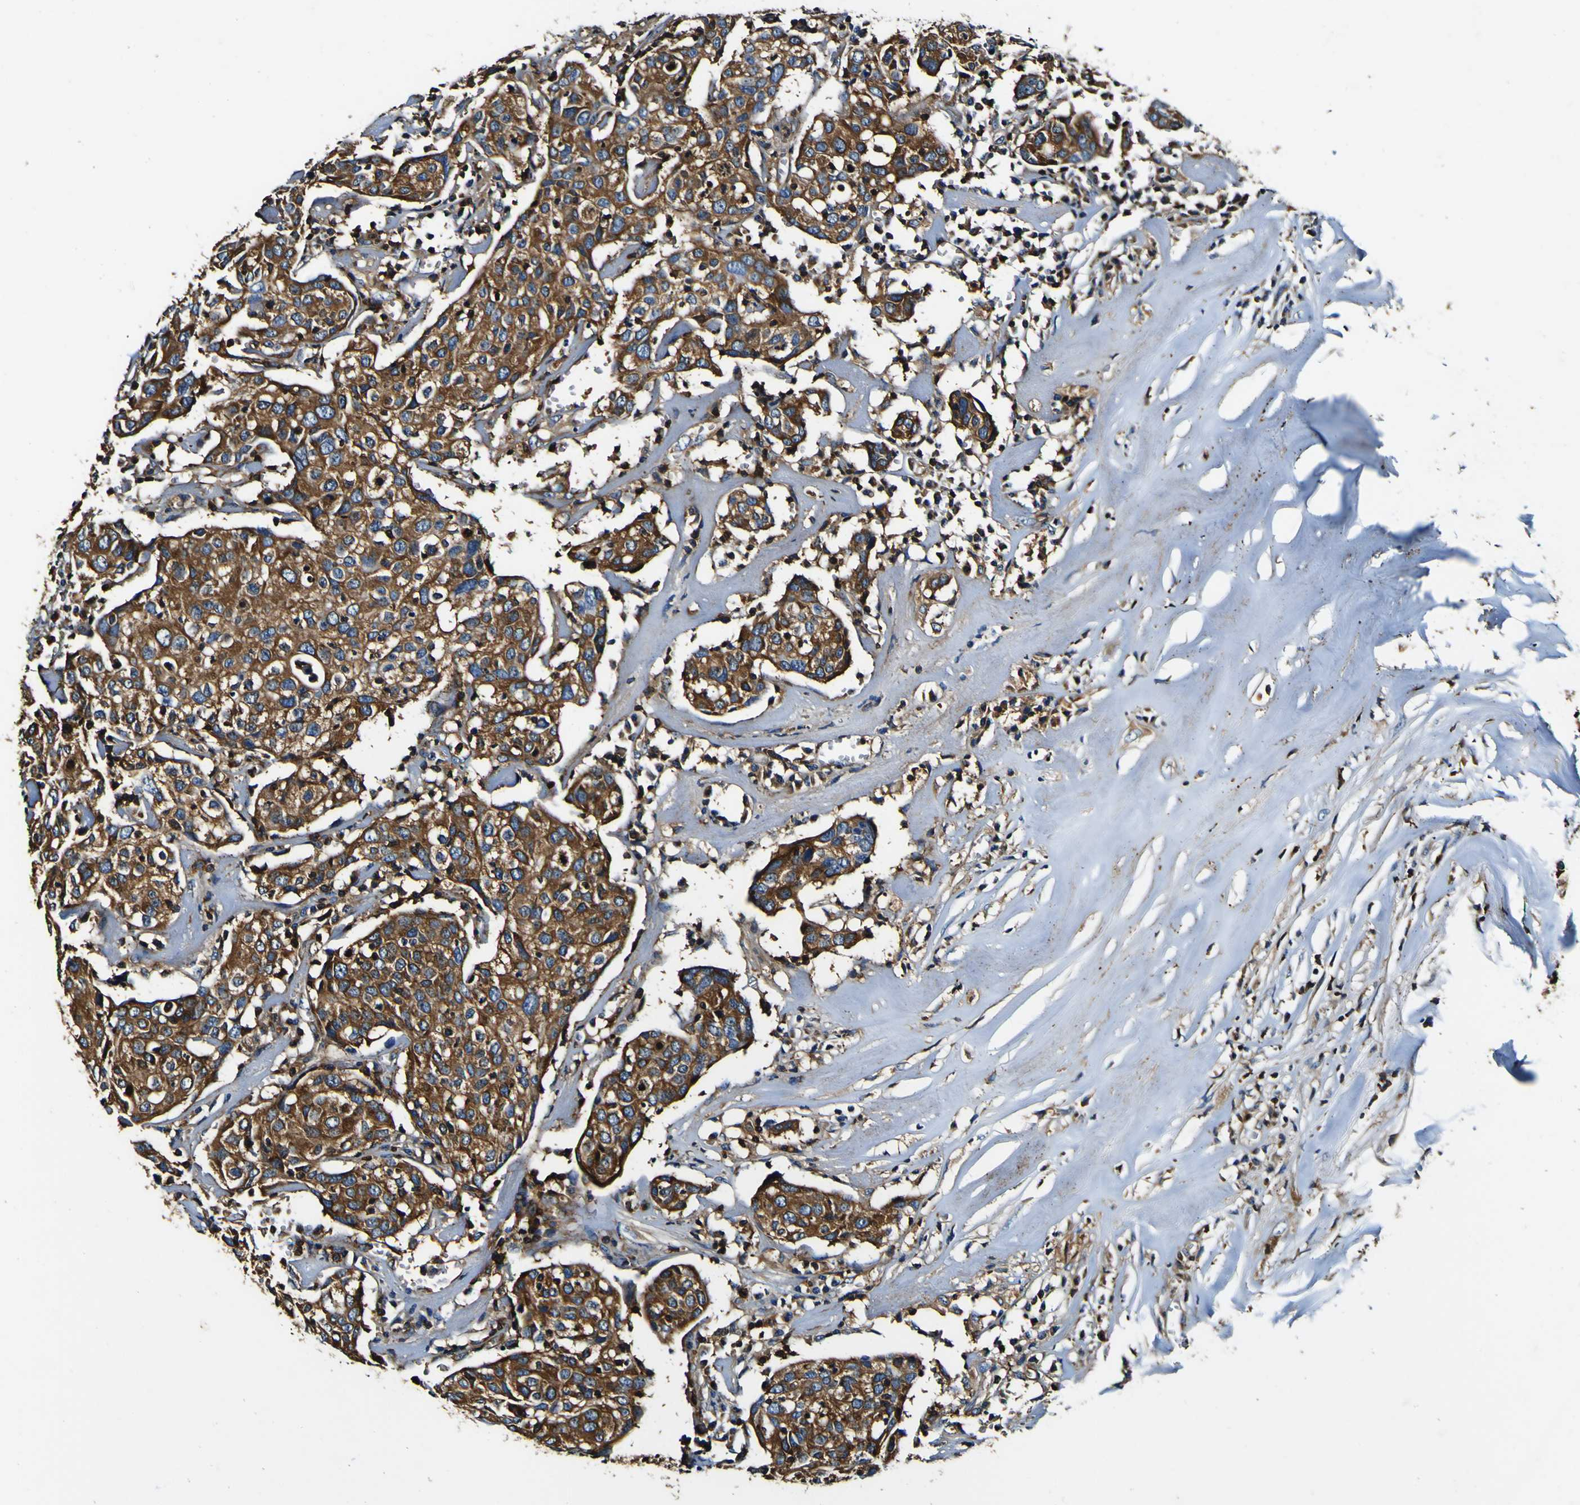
{"staining": {"intensity": "strong", "quantity": ">75%", "location": "cytoplasmic/membranous"}, "tissue": "head and neck cancer", "cell_type": "Tumor cells", "image_type": "cancer", "snomed": [{"axis": "morphology", "description": "Adenocarcinoma, NOS"}, {"axis": "topography", "description": "Salivary gland"}, {"axis": "topography", "description": "Head-Neck"}], "caption": "About >75% of tumor cells in human head and neck cancer reveal strong cytoplasmic/membranous protein staining as visualized by brown immunohistochemical staining.", "gene": "RHOT2", "patient": {"sex": "female", "age": 65}}